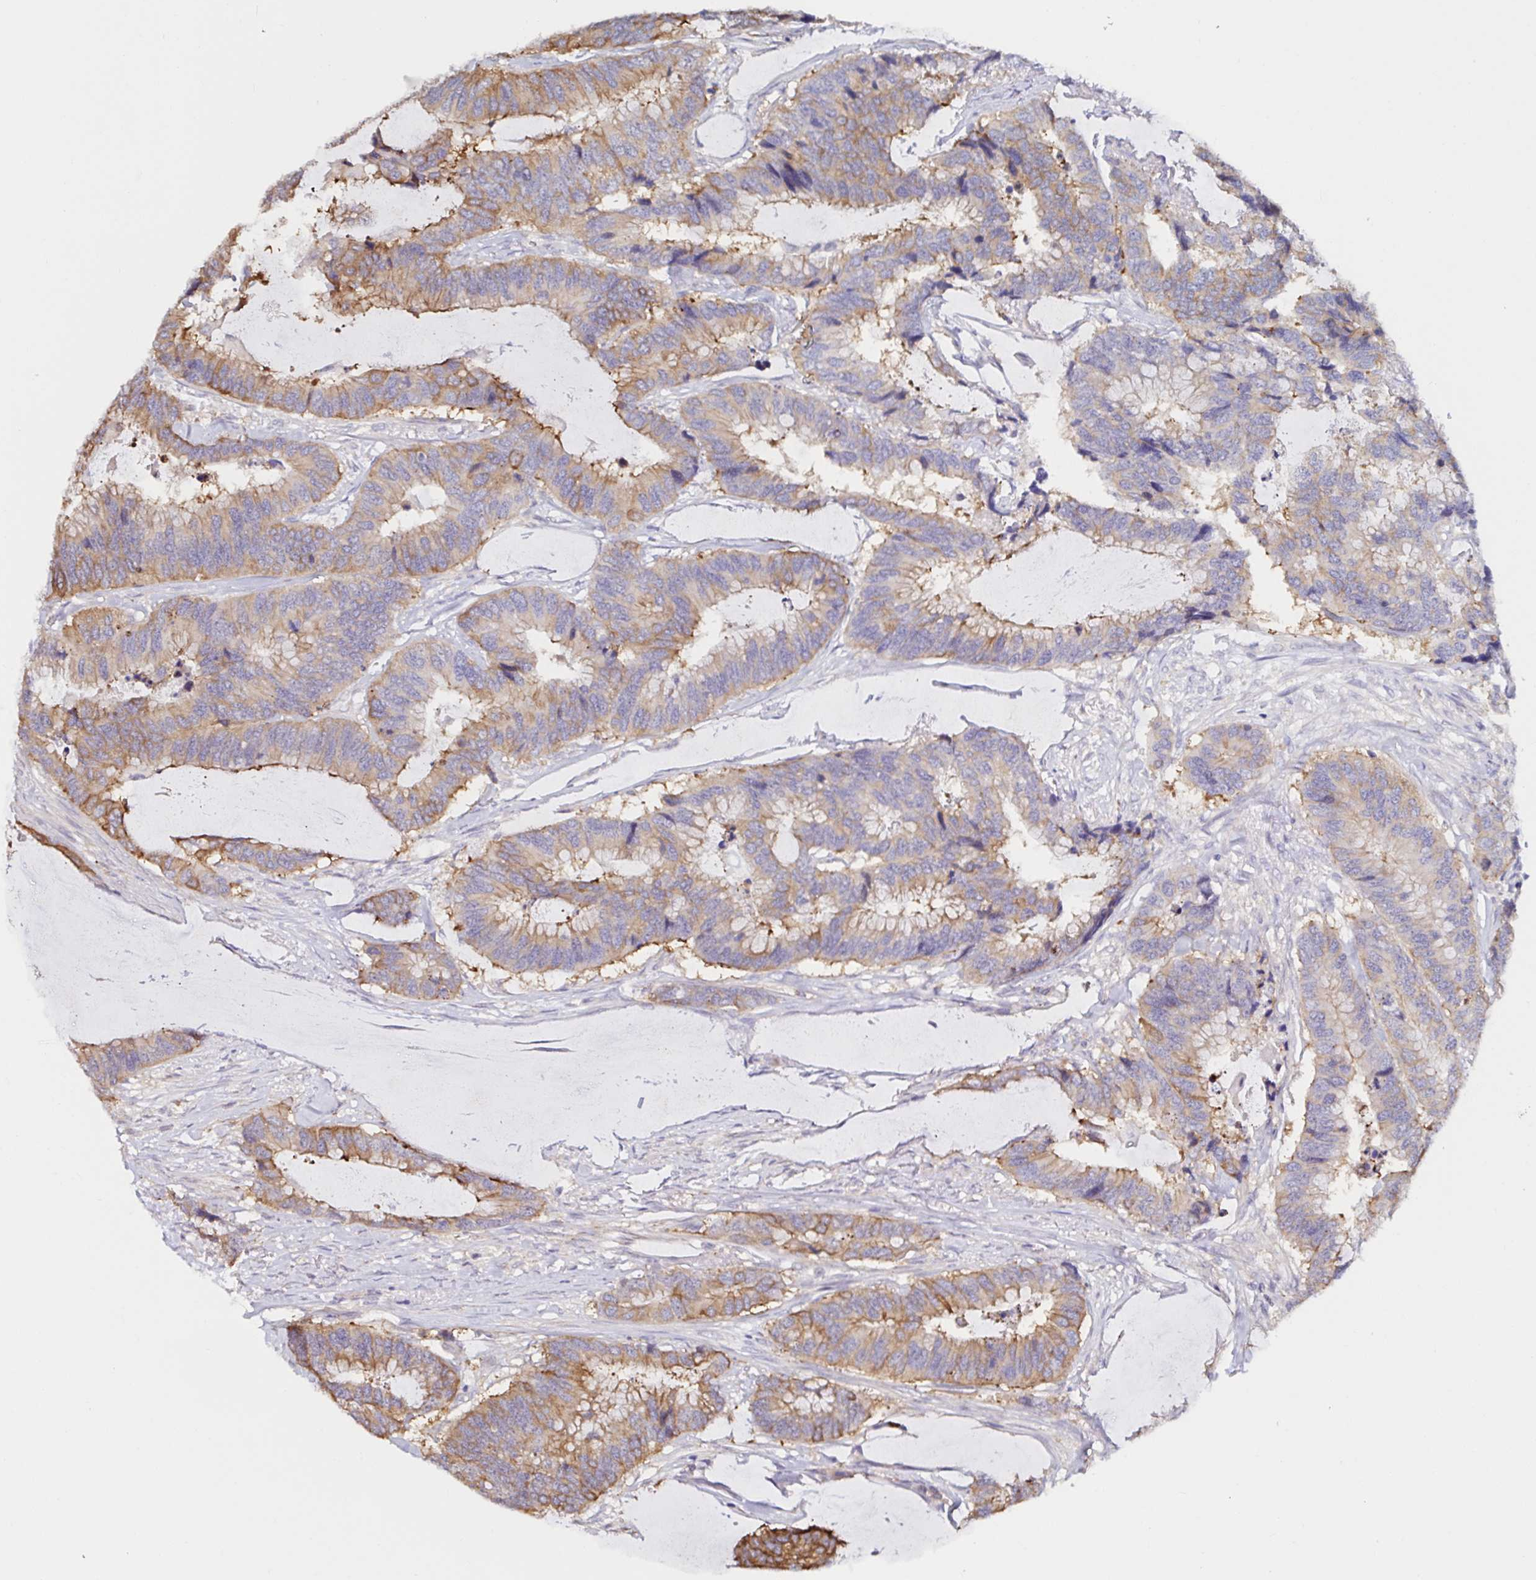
{"staining": {"intensity": "moderate", "quantity": "25%-75%", "location": "cytoplasmic/membranous"}, "tissue": "colorectal cancer", "cell_type": "Tumor cells", "image_type": "cancer", "snomed": [{"axis": "morphology", "description": "Adenocarcinoma, NOS"}, {"axis": "topography", "description": "Rectum"}], "caption": "Protein analysis of colorectal adenocarcinoma tissue exhibits moderate cytoplasmic/membranous staining in approximately 25%-75% of tumor cells.", "gene": "RSRP1", "patient": {"sex": "female", "age": 59}}